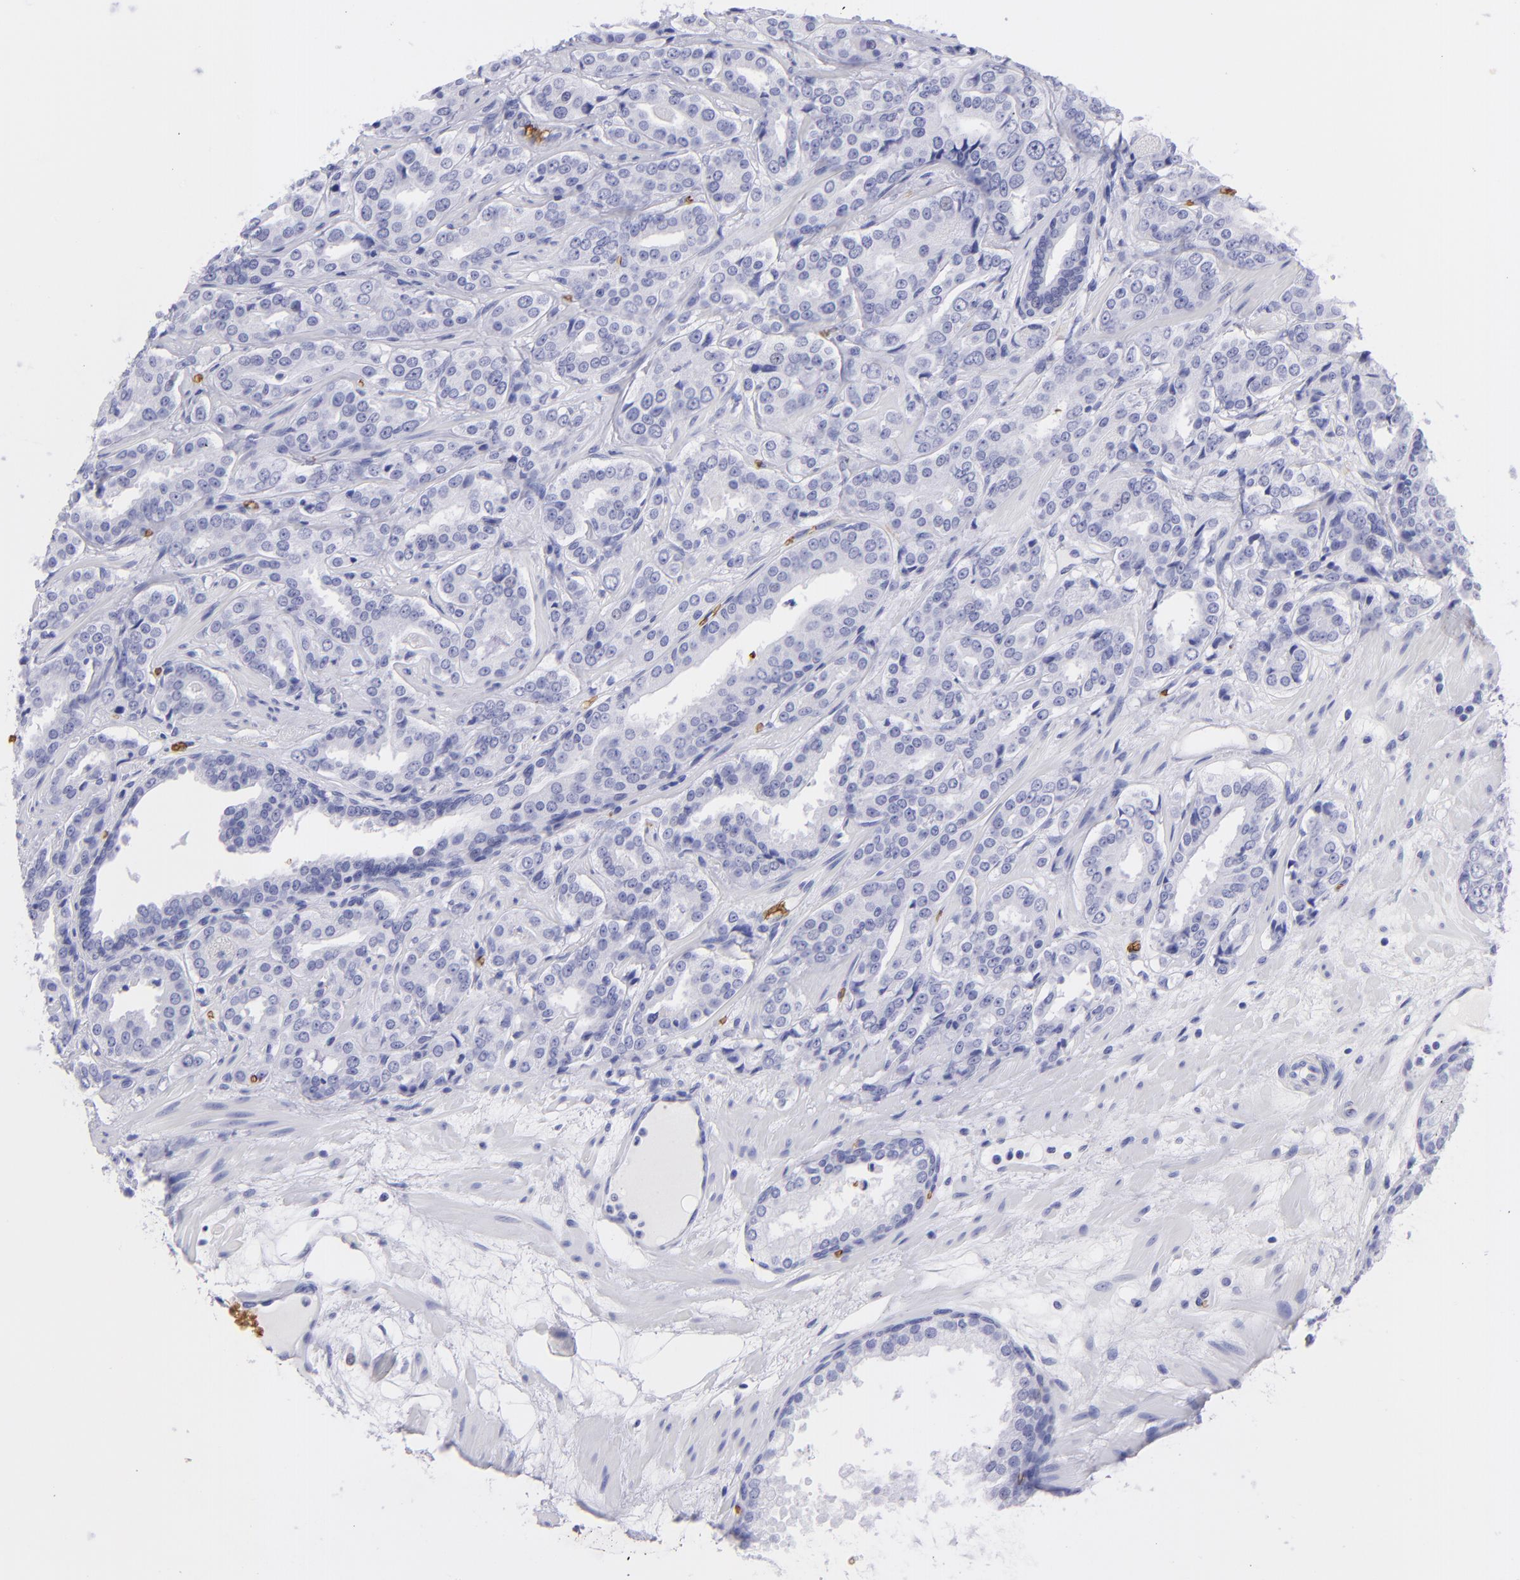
{"staining": {"intensity": "negative", "quantity": "none", "location": "none"}, "tissue": "prostate cancer", "cell_type": "Tumor cells", "image_type": "cancer", "snomed": [{"axis": "morphology", "description": "Adenocarcinoma, Medium grade"}, {"axis": "topography", "description": "Prostate"}], "caption": "DAB (3,3'-diaminobenzidine) immunohistochemical staining of human prostate adenocarcinoma (medium-grade) shows no significant expression in tumor cells. (DAB (3,3'-diaminobenzidine) IHC visualized using brightfield microscopy, high magnification).", "gene": "GYPA", "patient": {"sex": "male", "age": 60}}